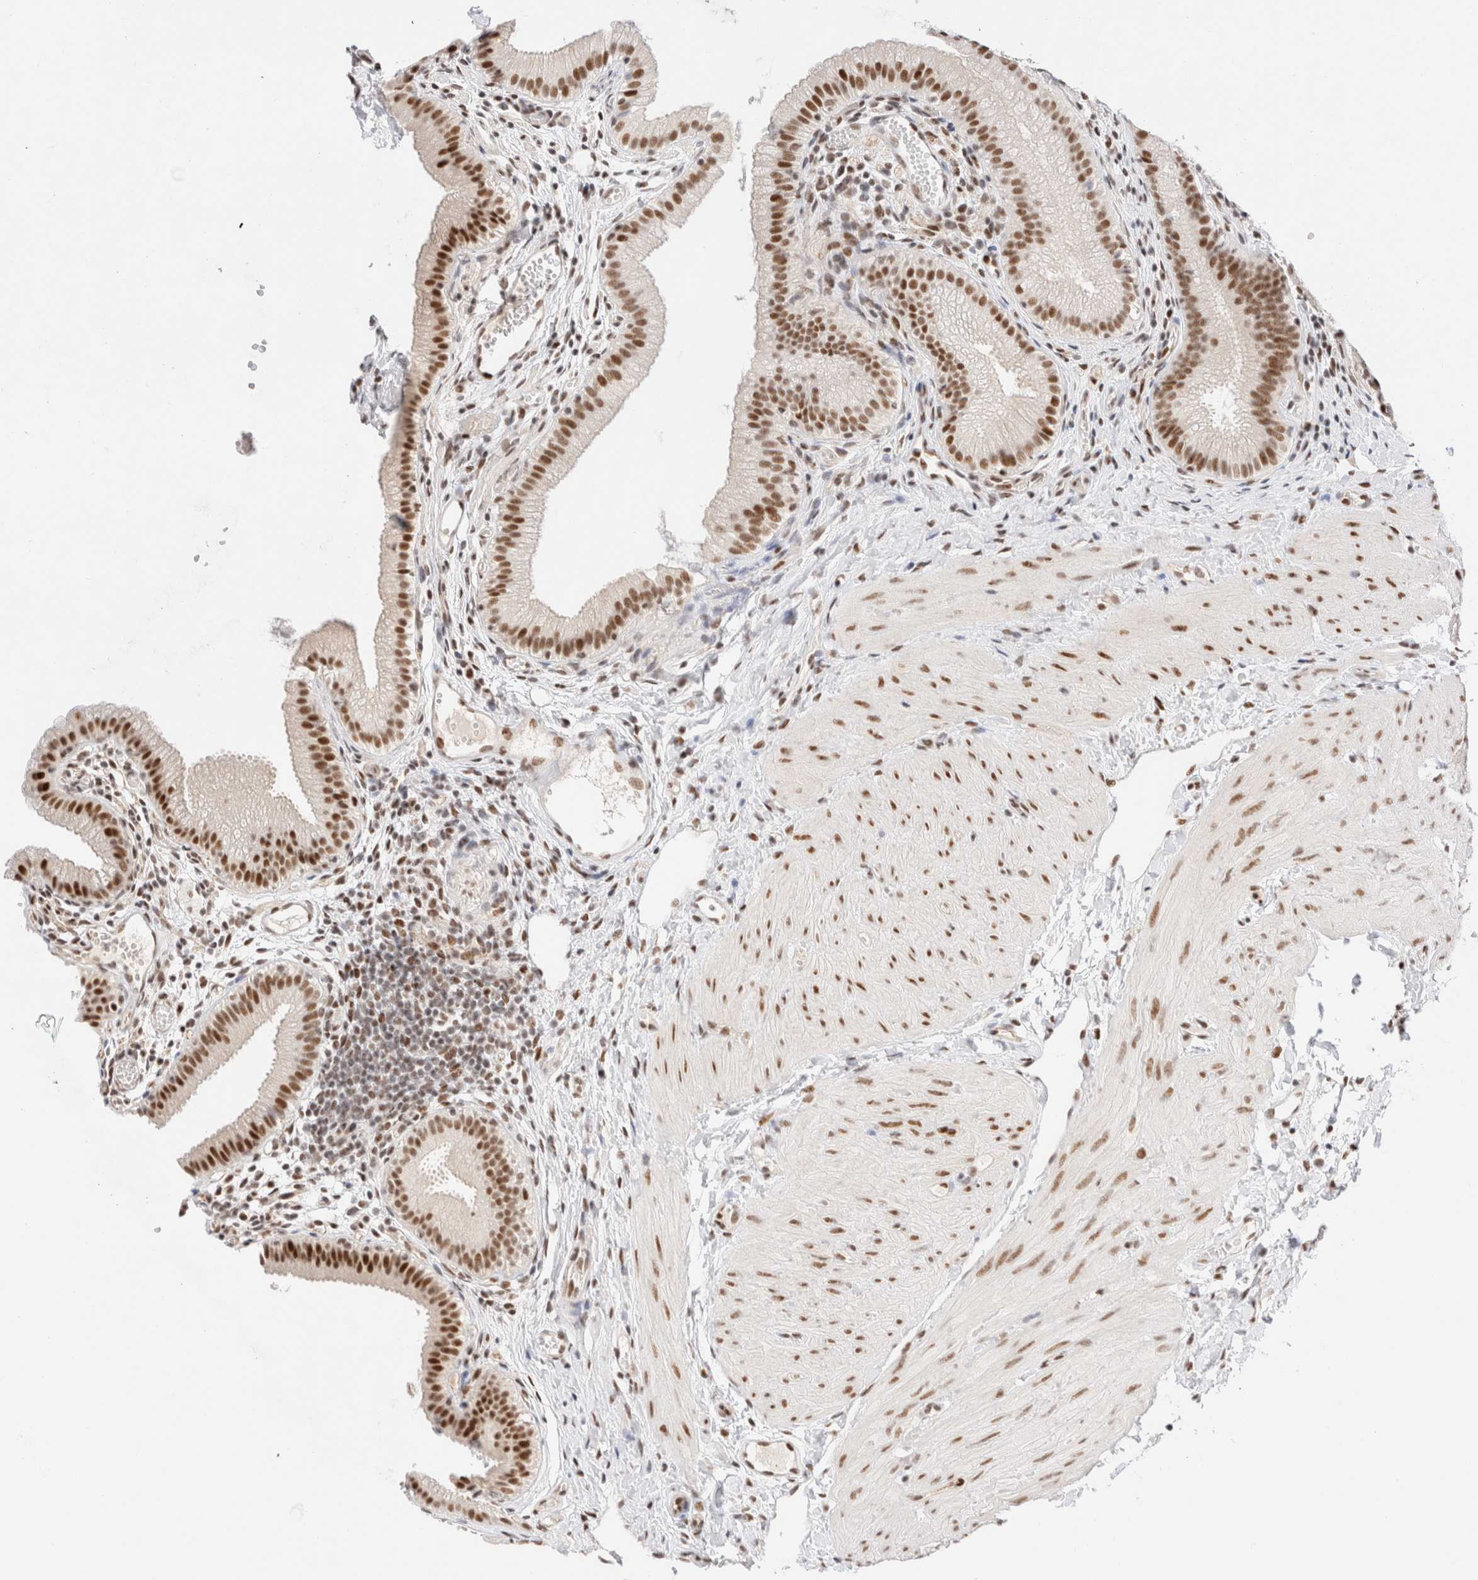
{"staining": {"intensity": "strong", "quantity": ">75%", "location": "nuclear"}, "tissue": "gallbladder", "cell_type": "Glandular cells", "image_type": "normal", "snomed": [{"axis": "morphology", "description": "Normal tissue, NOS"}, {"axis": "topography", "description": "Gallbladder"}], "caption": "Immunohistochemical staining of unremarkable human gallbladder exhibits >75% levels of strong nuclear protein expression in approximately >75% of glandular cells.", "gene": "ZNF282", "patient": {"sex": "female", "age": 26}}